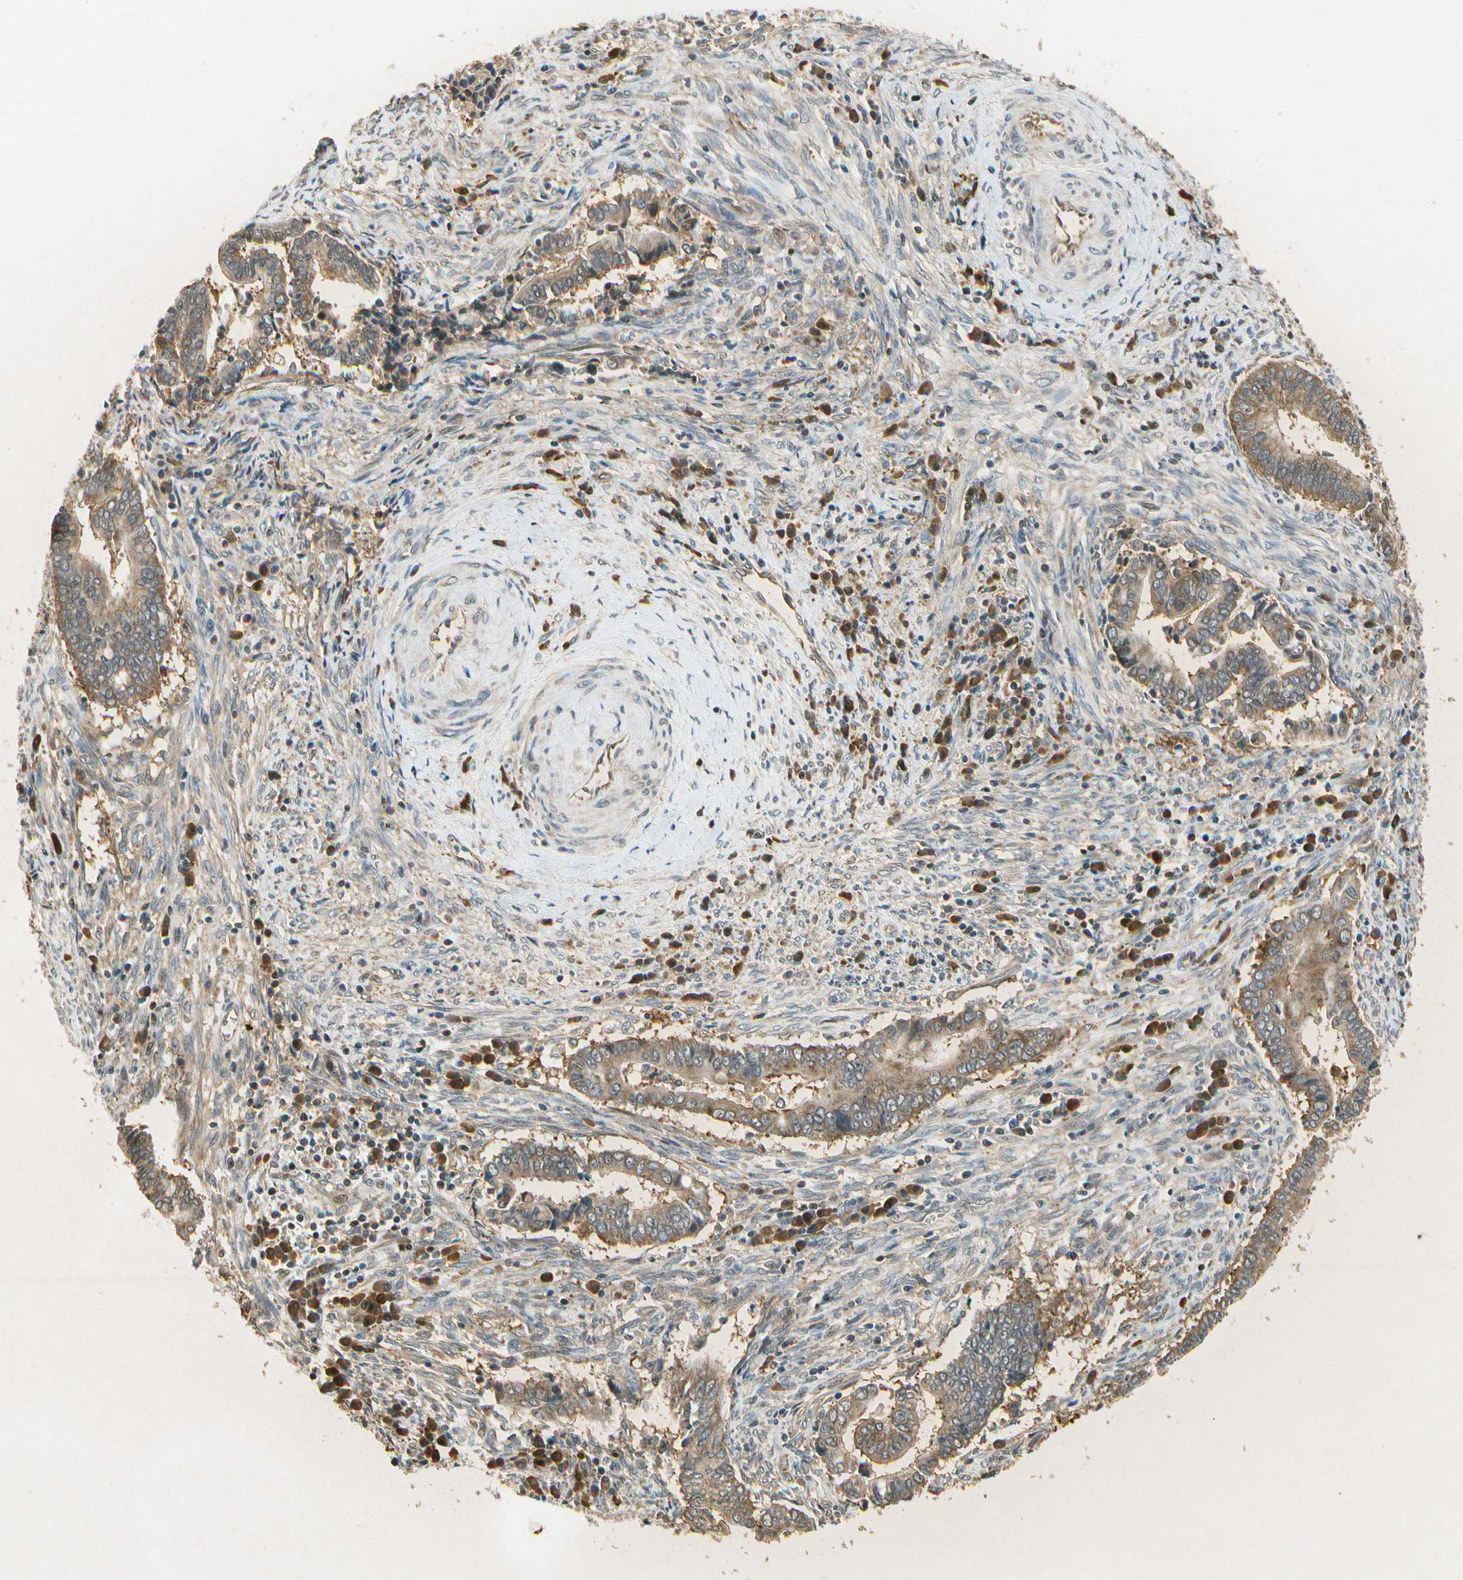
{"staining": {"intensity": "moderate", "quantity": ">75%", "location": "cytoplasmic/membranous"}, "tissue": "cervical cancer", "cell_type": "Tumor cells", "image_type": "cancer", "snomed": [{"axis": "morphology", "description": "Adenocarcinoma, NOS"}, {"axis": "topography", "description": "Cervix"}], "caption": "Immunohistochemical staining of human cervical adenocarcinoma reveals medium levels of moderate cytoplasmic/membranous protein expression in about >75% of tumor cells. Using DAB (brown) and hematoxylin (blue) stains, captured at high magnification using brightfield microscopy.", "gene": "EIF1AX", "patient": {"sex": "female", "age": 44}}